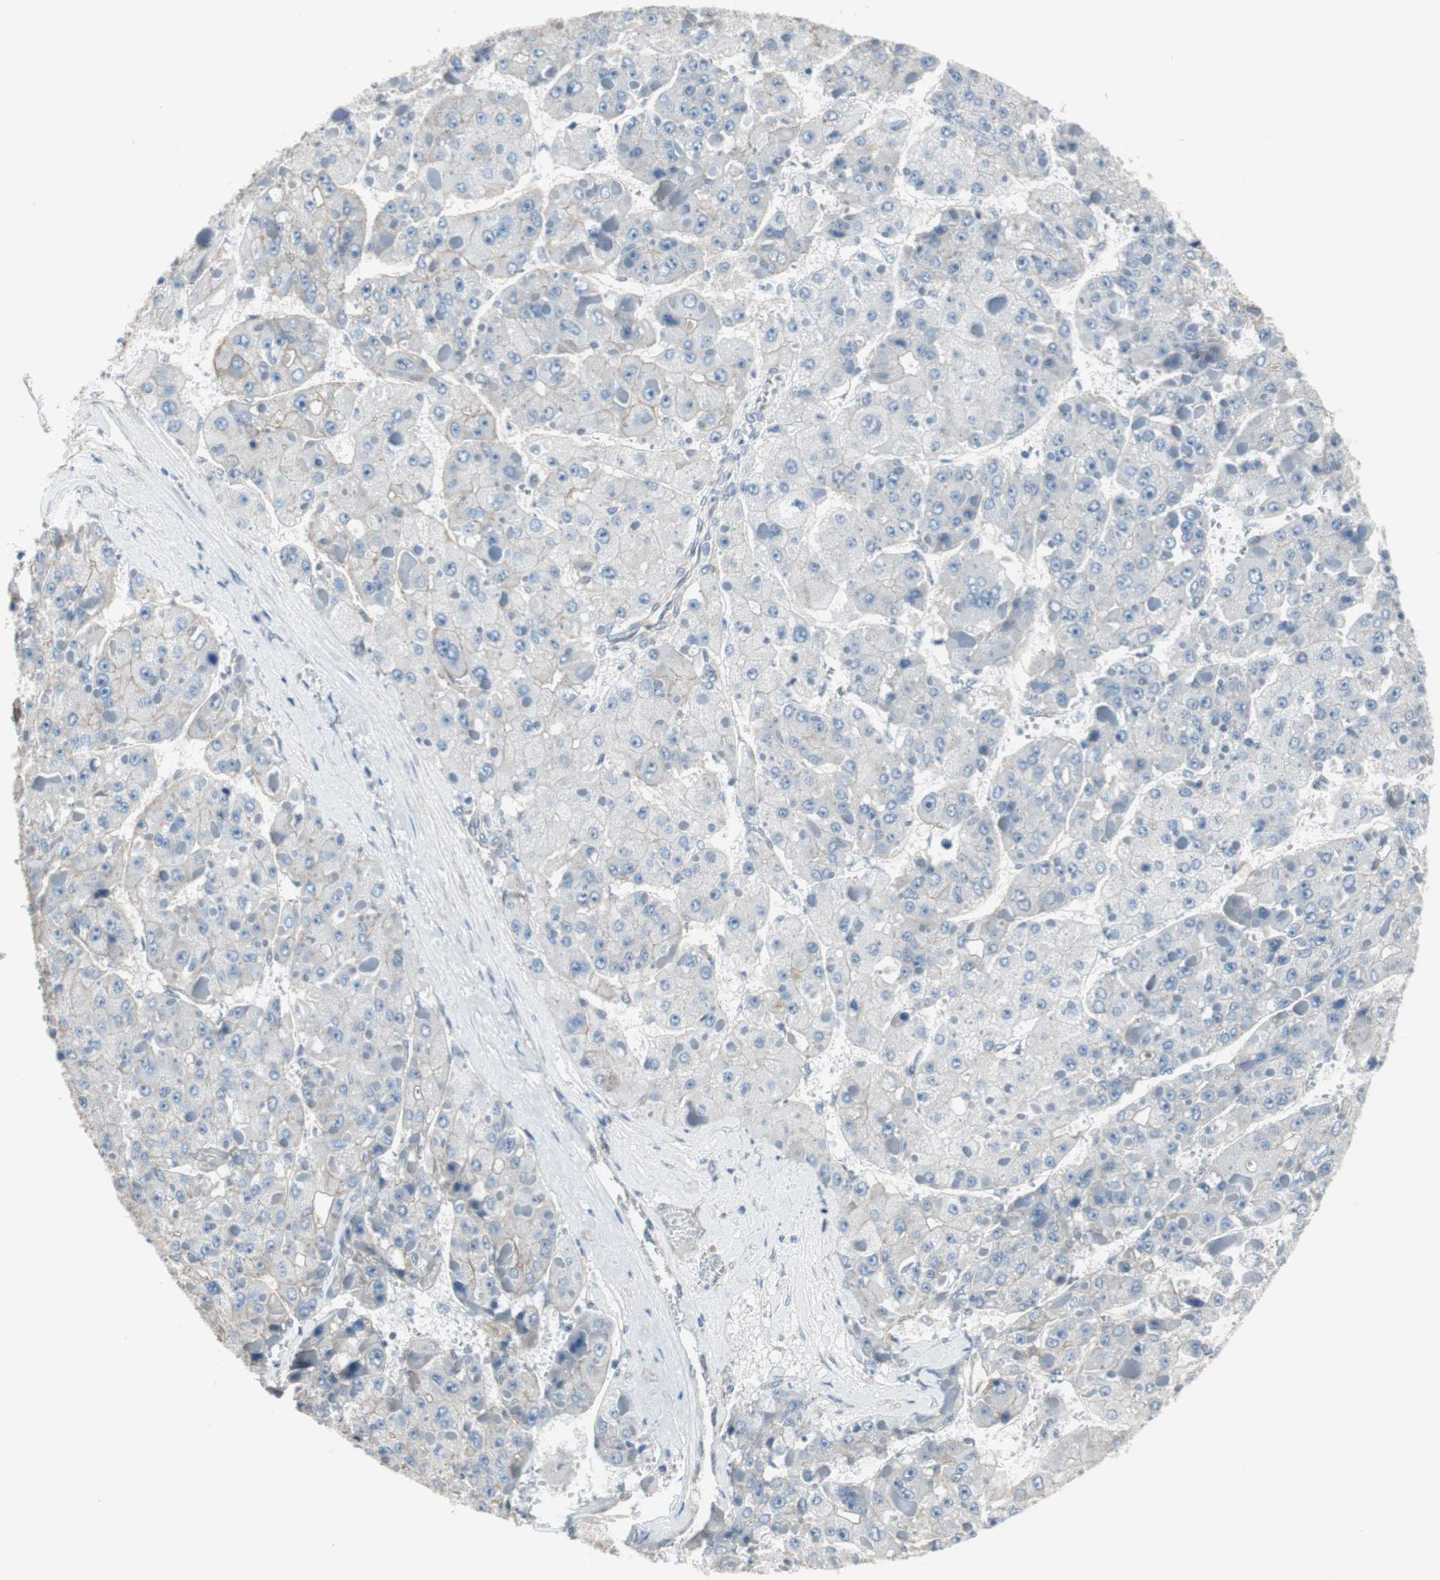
{"staining": {"intensity": "negative", "quantity": "none", "location": "none"}, "tissue": "liver cancer", "cell_type": "Tumor cells", "image_type": "cancer", "snomed": [{"axis": "morphology", "description": "Carcinoma, Hepatocellular, NOS"}, {"axis": "topography", "description": "Liver"}], "caption": "Hepatocellular carcinoma (liver) stained for a protein using IHC demonstrates no staining tumor cells.", "gene": "PML", "patient": {"sex": "female", "age": 73}}